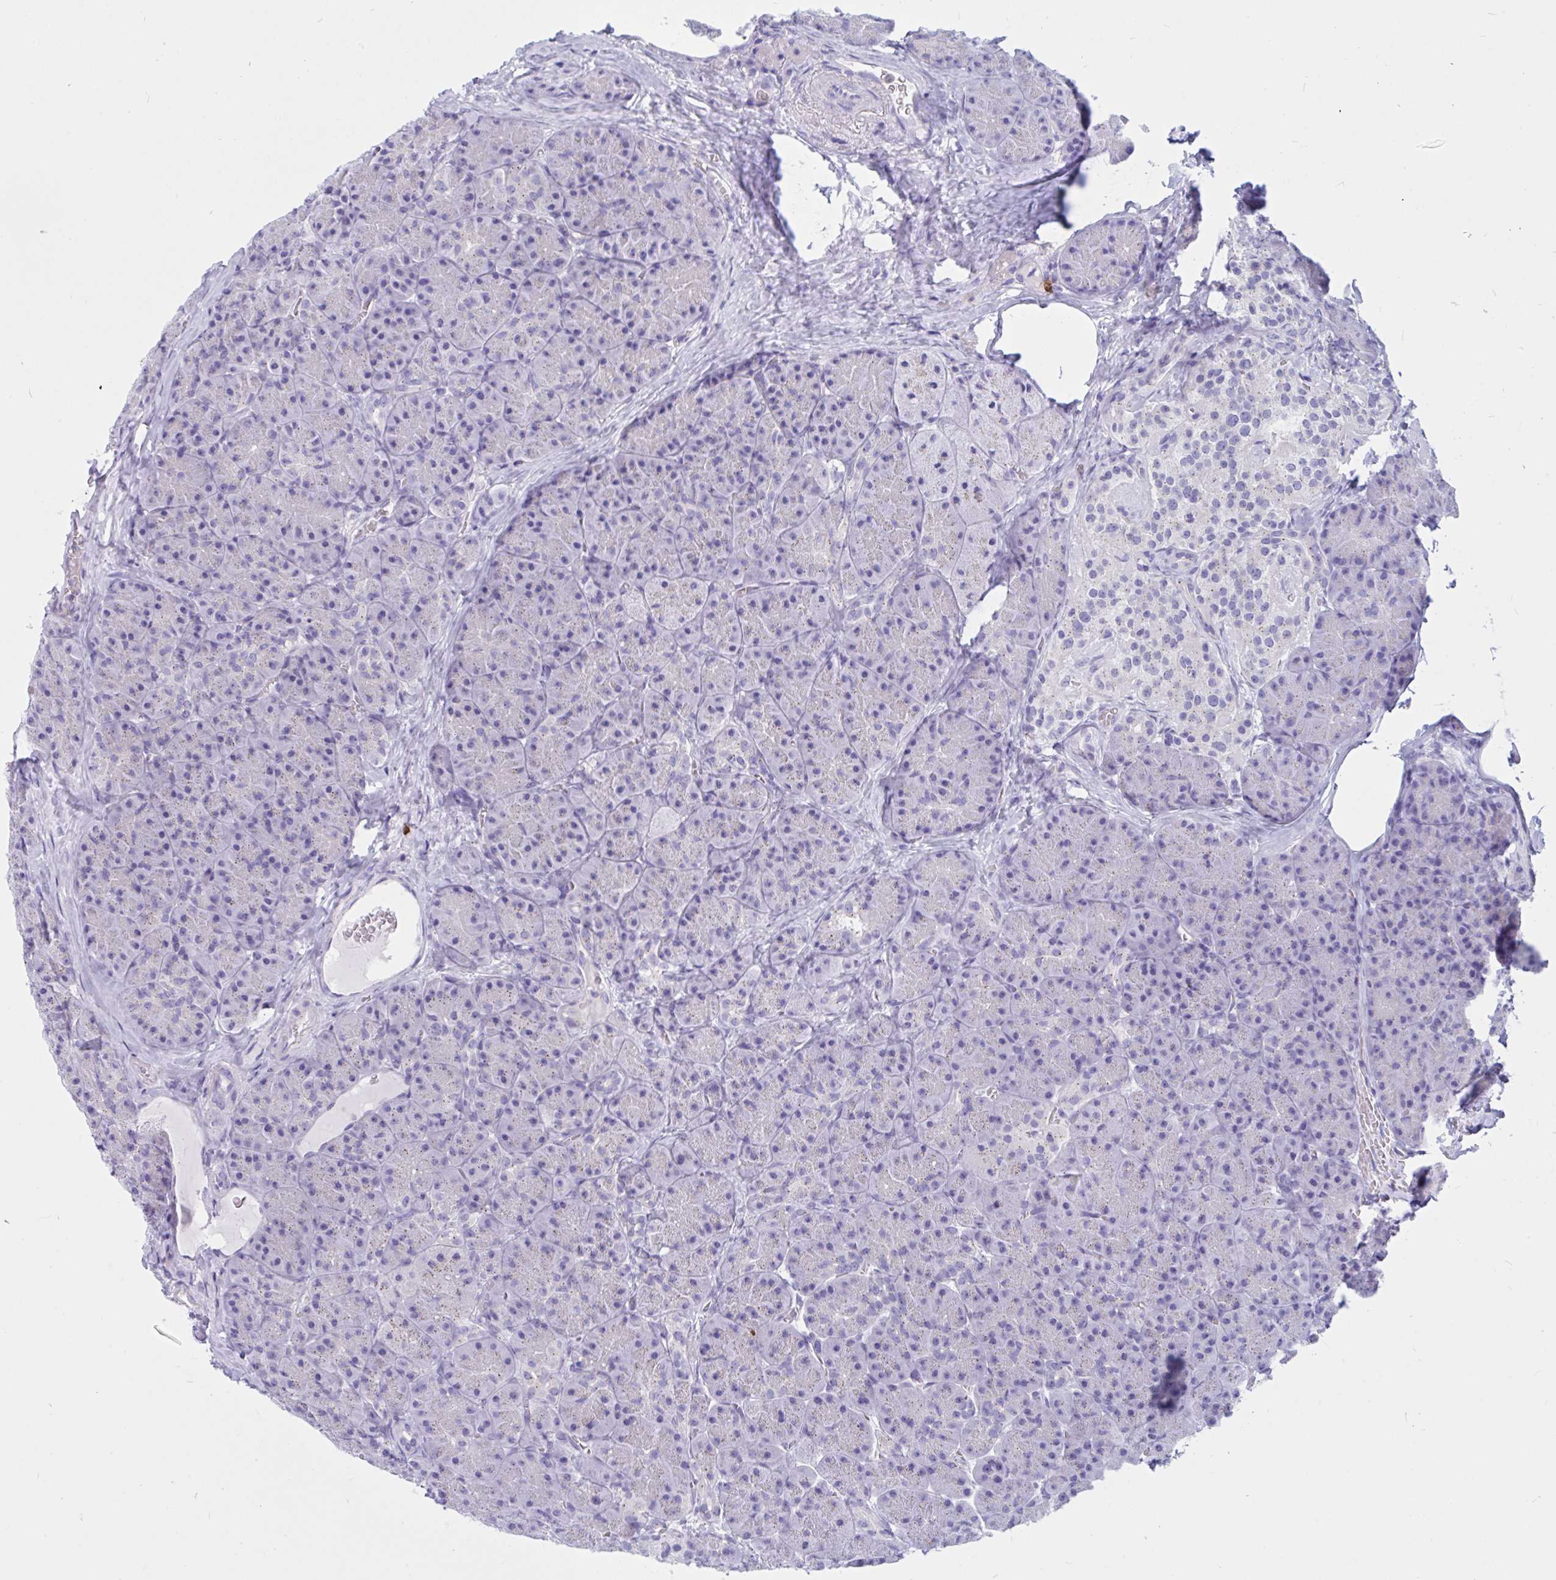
{"staining": {"intensity": "moderate", "quantity": "<25%", "location": "cytoplasmic/membranous"}, "tissue": "pancreas", "cell_type": "Exocrine glandular cells", "image_type": "normal", "snomed": [{"axis": "morphology", "description": "Normal tissue, NOS"}, {"axis": "topography", "description": "Pancreas"}], "caption": "The photomicrograph exhibits staining of unremarkable pancreas, revealing moderate cytoplasmic/membranous protein expression (brown color) within exocrine glandular cells. (DAB (3,3'-diaminobenzidine) IHC with brightfield microscopy, high magnification).", "gene": "RNASE3", "patient": {"sex": "male", "age": 57}}